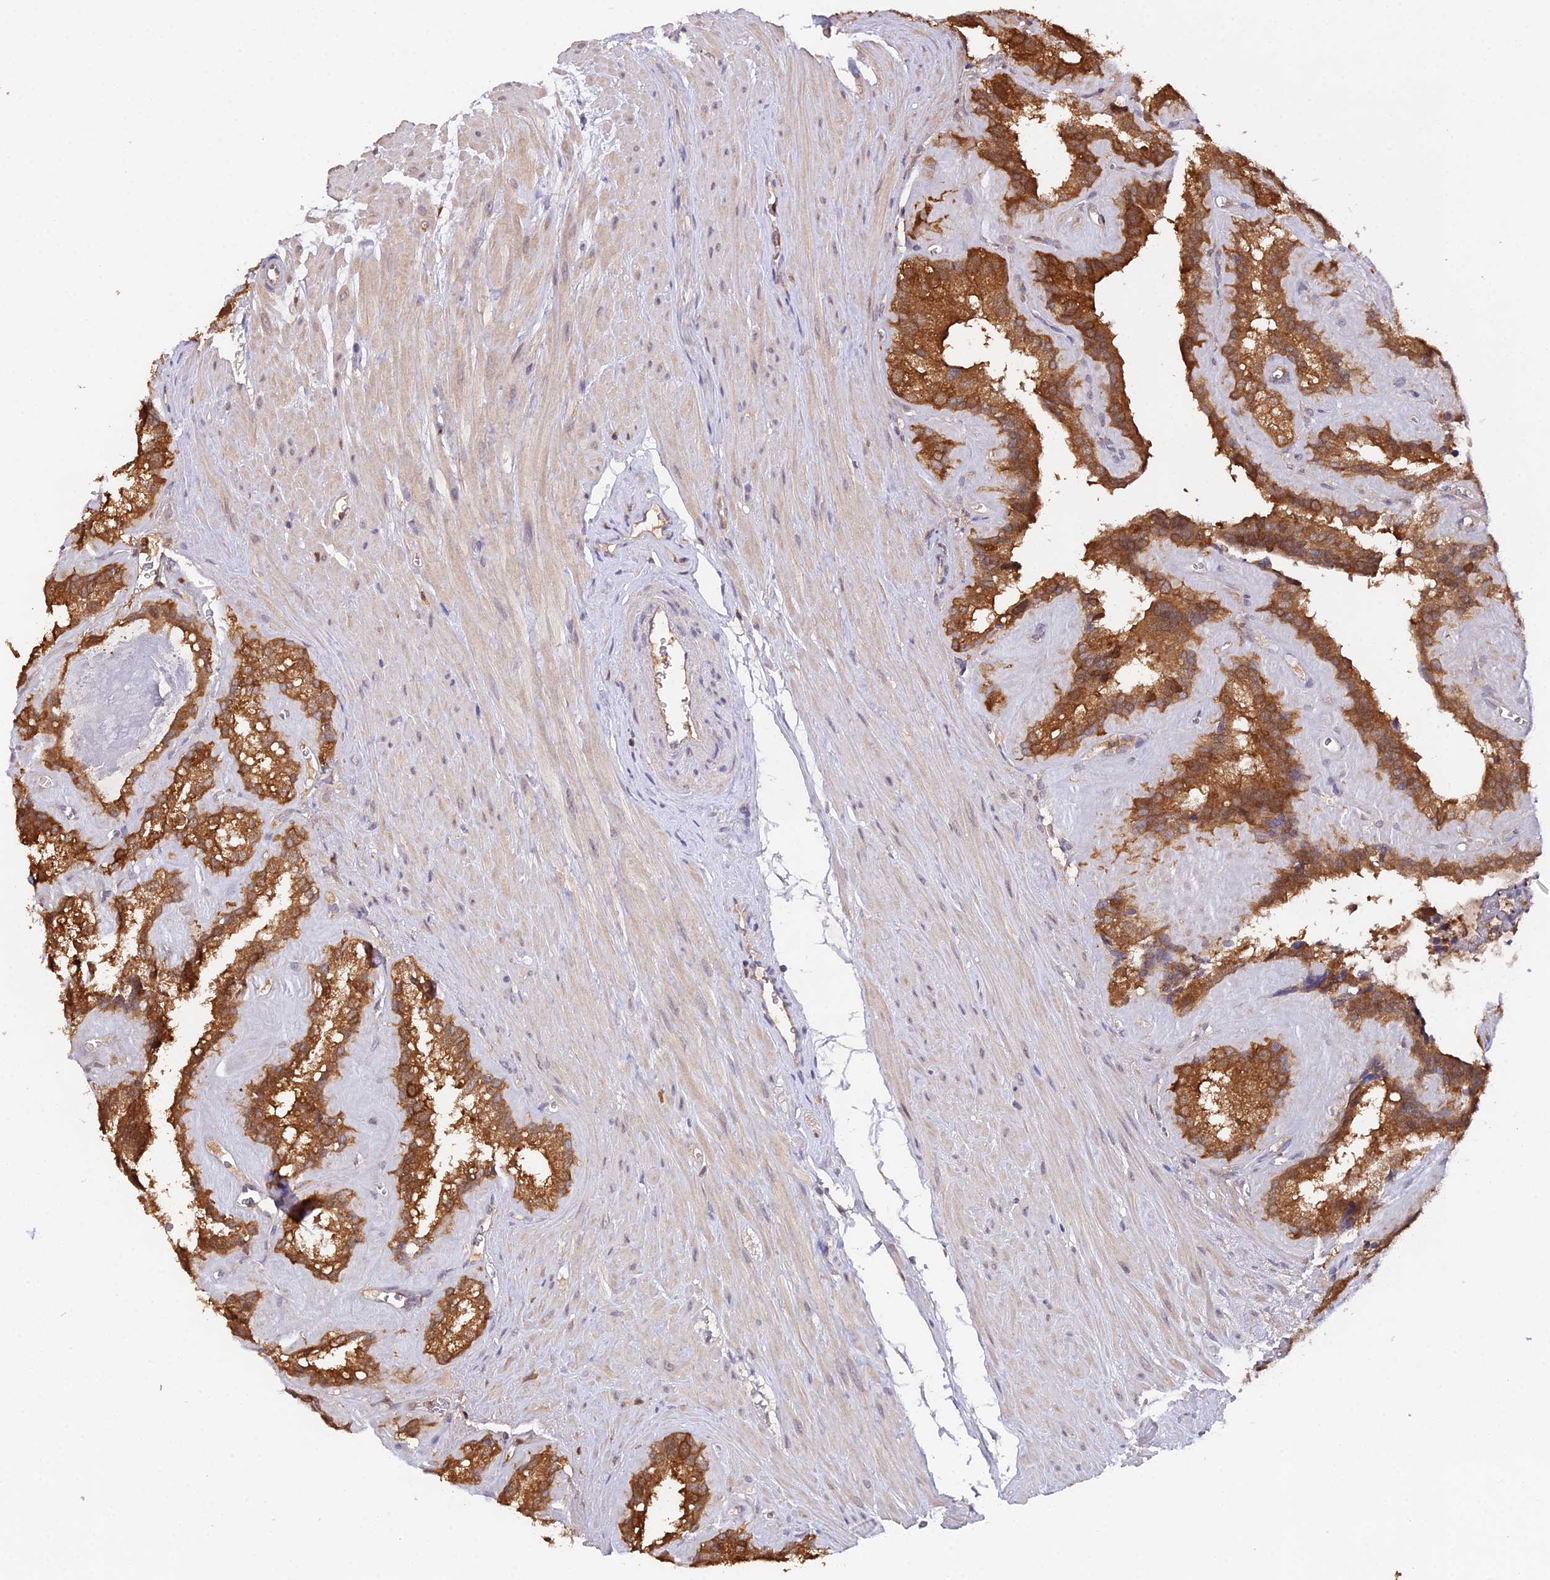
{"staining": {"intensity": "strong", "quantity": ">75%", "location": "cytoplasmic/membranous"}, "tissue": "seminal vesicle", "cell_type": "Glandular cells", "image_type": "normal", "snomed": [{"axis": "morphology", "description": "Normal tissue, NOS"}, {"axis": "topography", "description": "Prostate"}, {"axis": "topography", "description": "Seminal veicle"}], "caption": "An immunohistochemistry (IHC) micrograph of benign tissue is shown. Protein staining in brown labels strong cytoplasmic/membranous positivity in seminal vesicle within glandular cells.", "gene": "FBP1", "patient": {"sex": "male", "age": 59}}